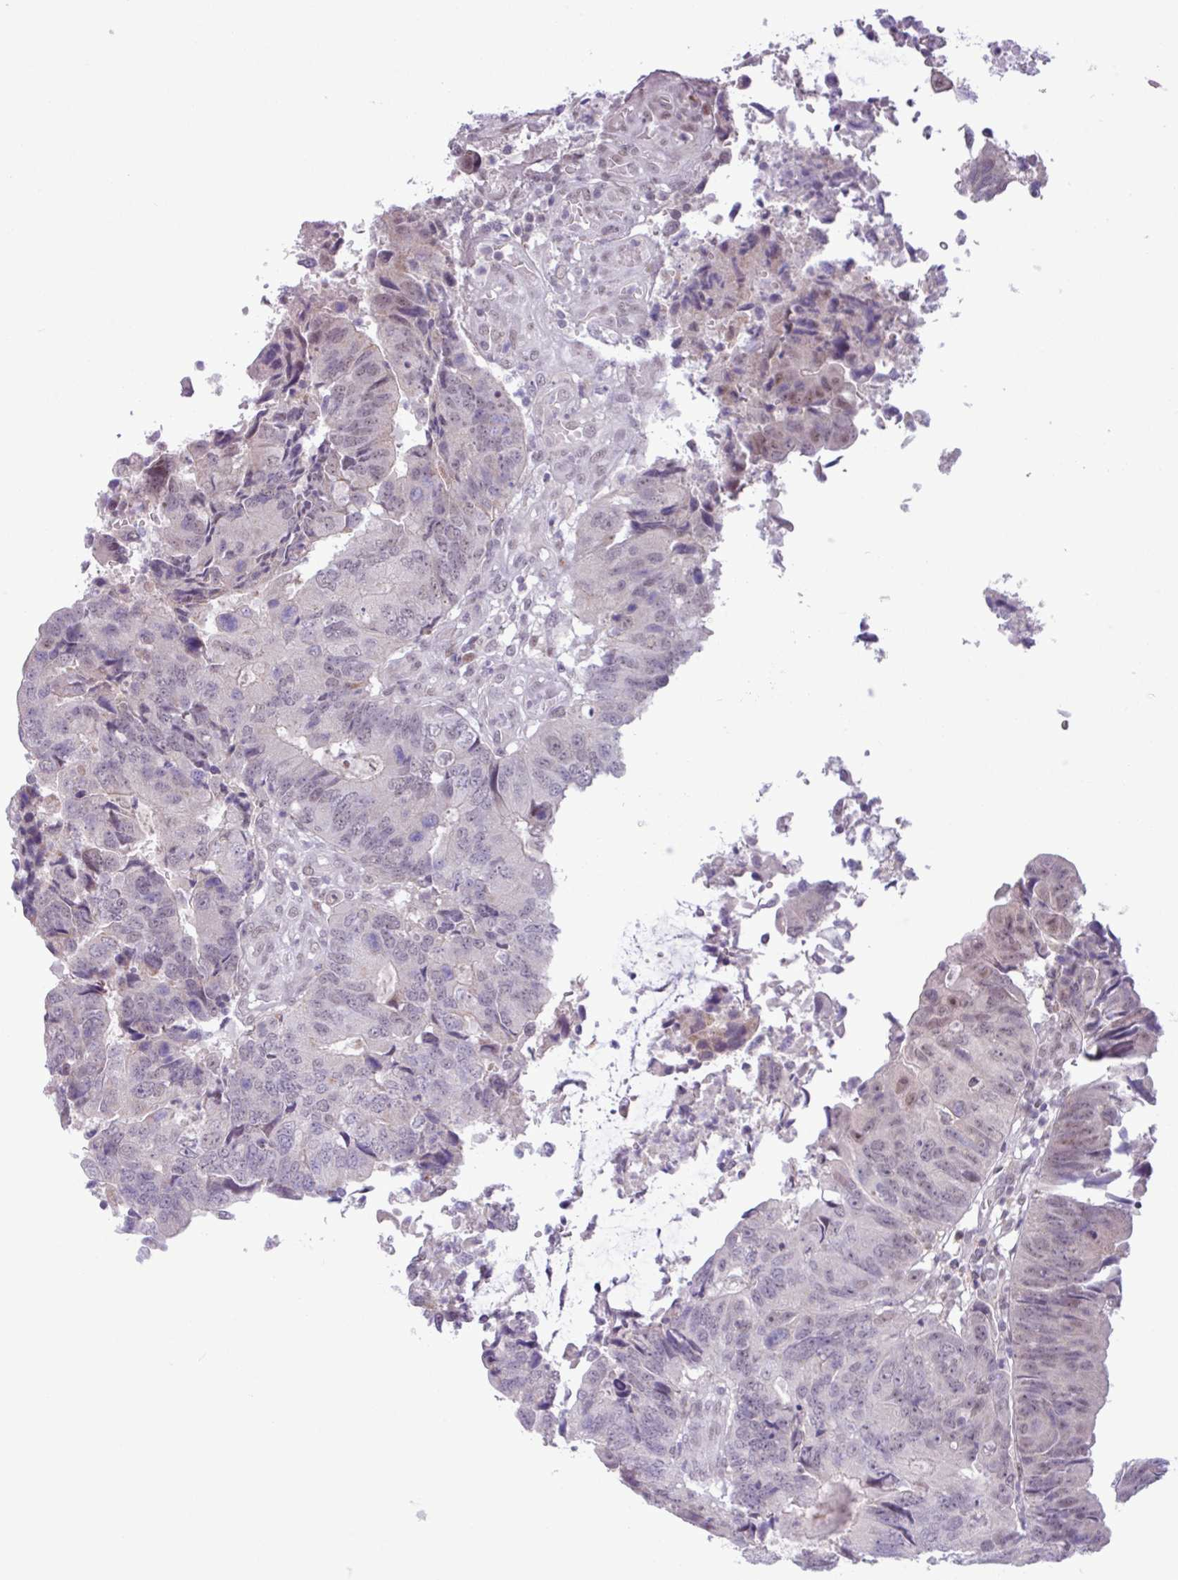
{"staining": {"intensity": "weak", "quantity": "<25%", "location": "nuclear"}, "tissue": "colorectal cancer", "cell_type": "Tumor cells", "image_type": "cancer", "snomed": [{"axis": "morphology", "description": "Adenocarcinoma, NOS"}, {"axis": "topography", "description": "Colon"}], "caption": "The image shows no significant expression in tumor cells of colorectal cancer. The staining was performed using DAB to visualize the protein expression in brown, while the nuclei were stained in blue with hematoxylin (Magnification: 20x).", "gene": "NOTCH2", "patient": {"sex": "female", "age": 67}}